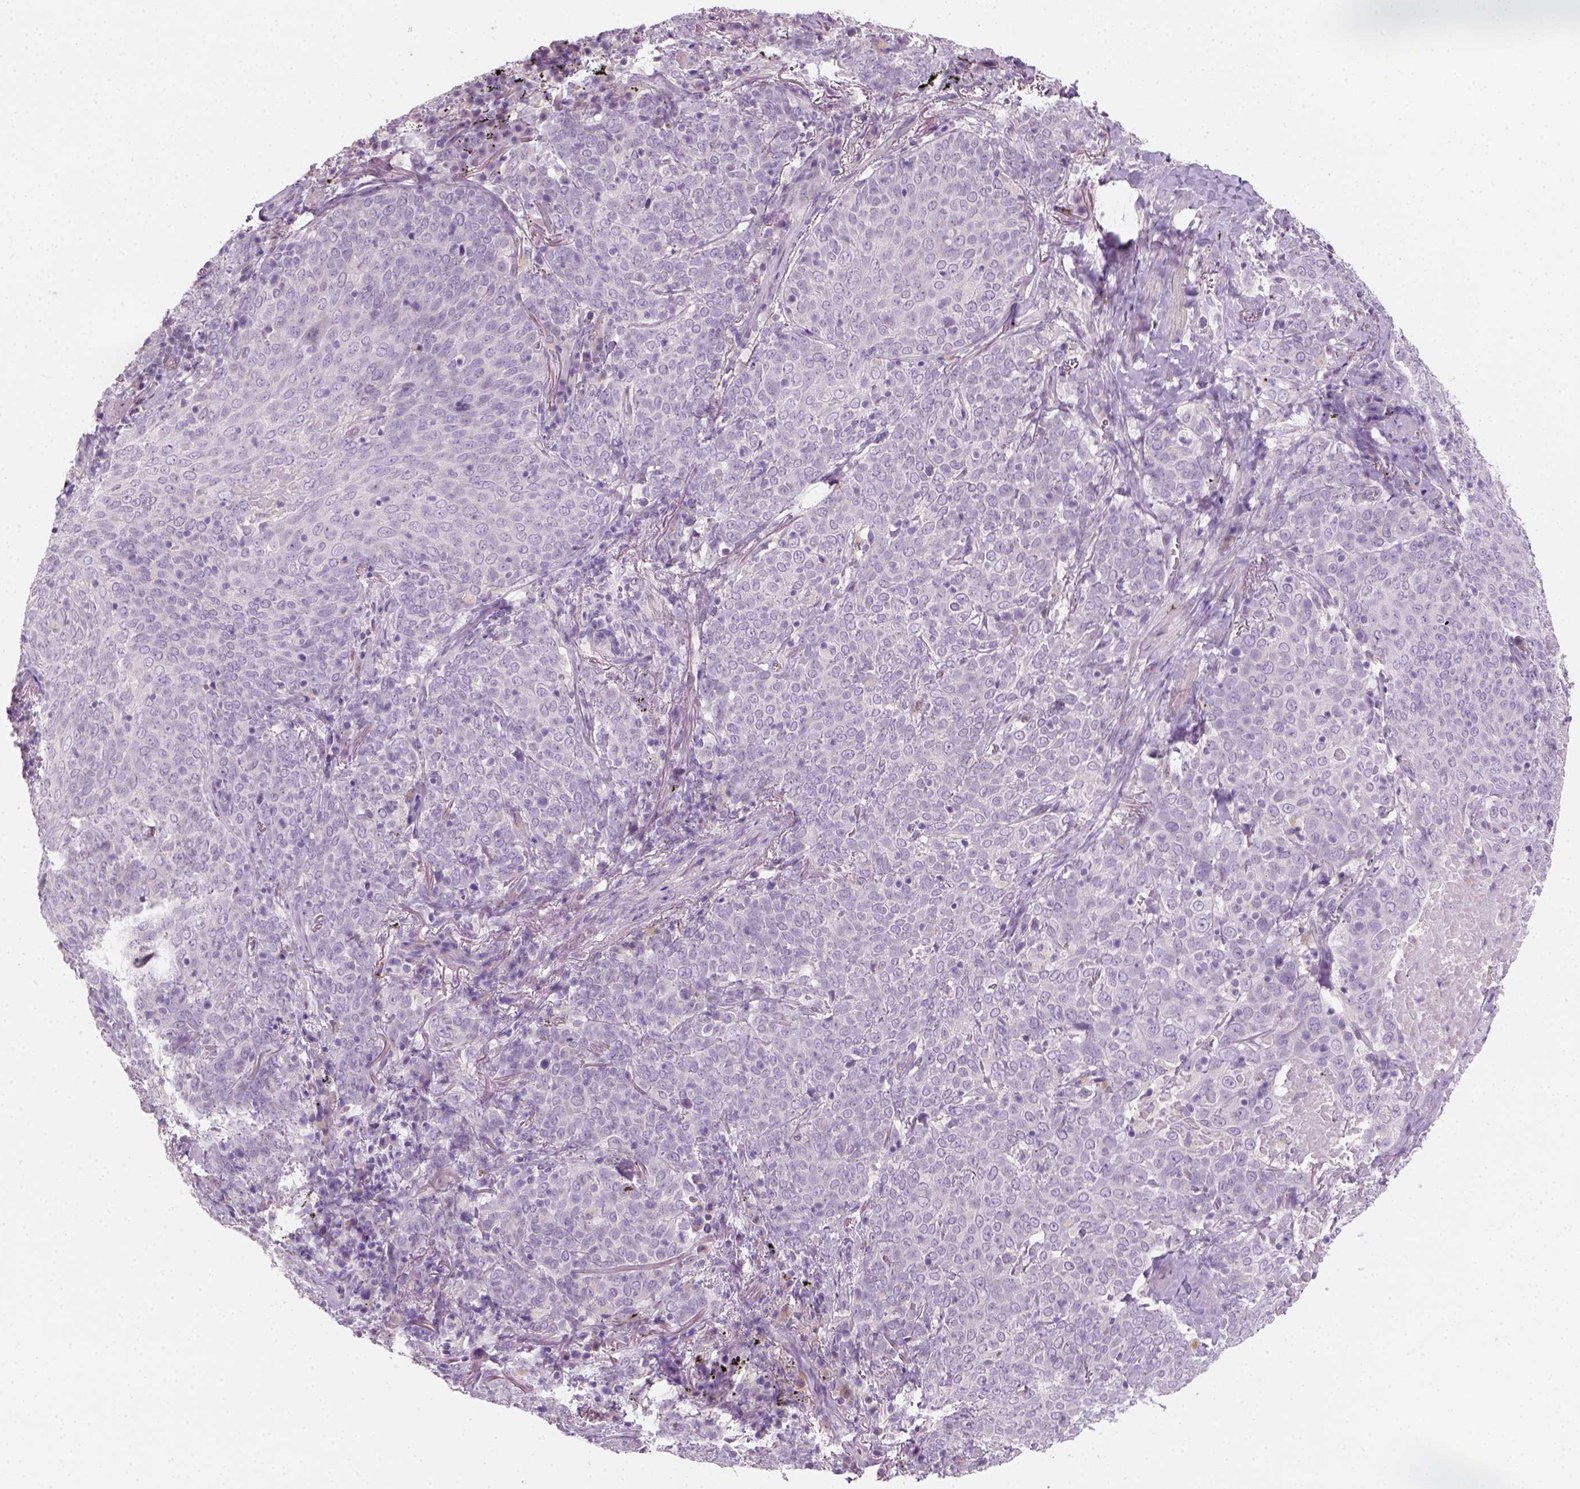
{"staining": {"intensity": "negative", "quantity": "none", "location": "none"}, "tissue": "lung cancer", "cell_type": "Tumor cells", "image_type": "cancer", "snomed": [{"axis": "morphology", "description": "Squamous cell carcinoma, NOS"}, {"axis": "topography", "description": "Lung"}], "caption": "This is an immunohistochemistry image of lung squamous cell carcinoma. There is no expression in tumor cells.", "gene": "FAM163B", "patient": {"sex": "male", "age": 82}}